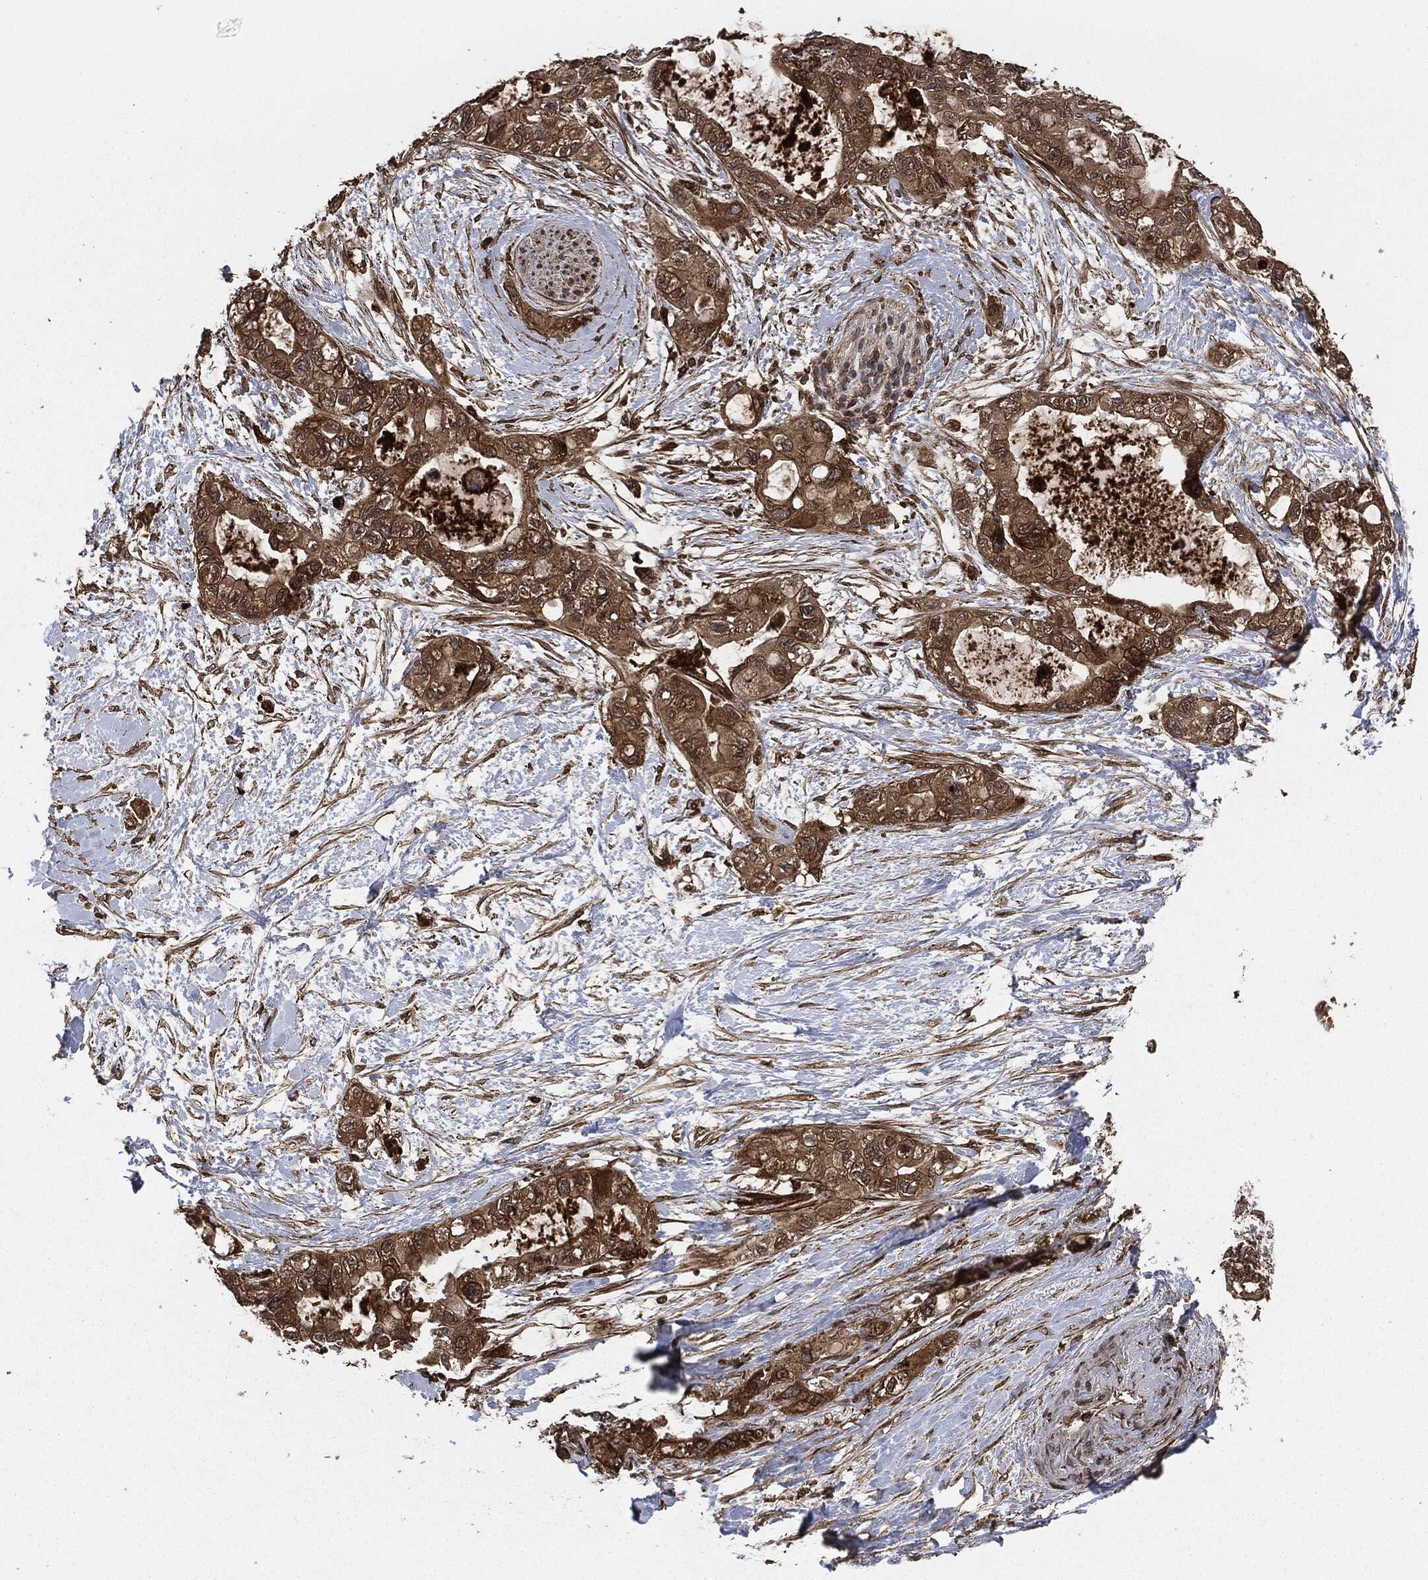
{"staining": {"intensity": "strong", "quantity": ">75%", "location": "cytoplasmic/membranous"}, "tissue": "pancreatic cancer", "cell_type": "Tumor cells", "image_type": "cancer", "snomed": [{"axis": "morphology", "description": "Adenocarcinoma, NOS"}, {"axis": "topography", "description": "Pancreas"}], "caption": "A photomicrograph of pancreatic cancer (adenocarcinoma) stained for a protein exhibits strong cytoplasmic/membranous brown staining in tumor cells. The protein is shown in brown color, while the nuclei are stained blue.", "gene": "IFIT1", "patient": {"sex": "female", "age": 56}}